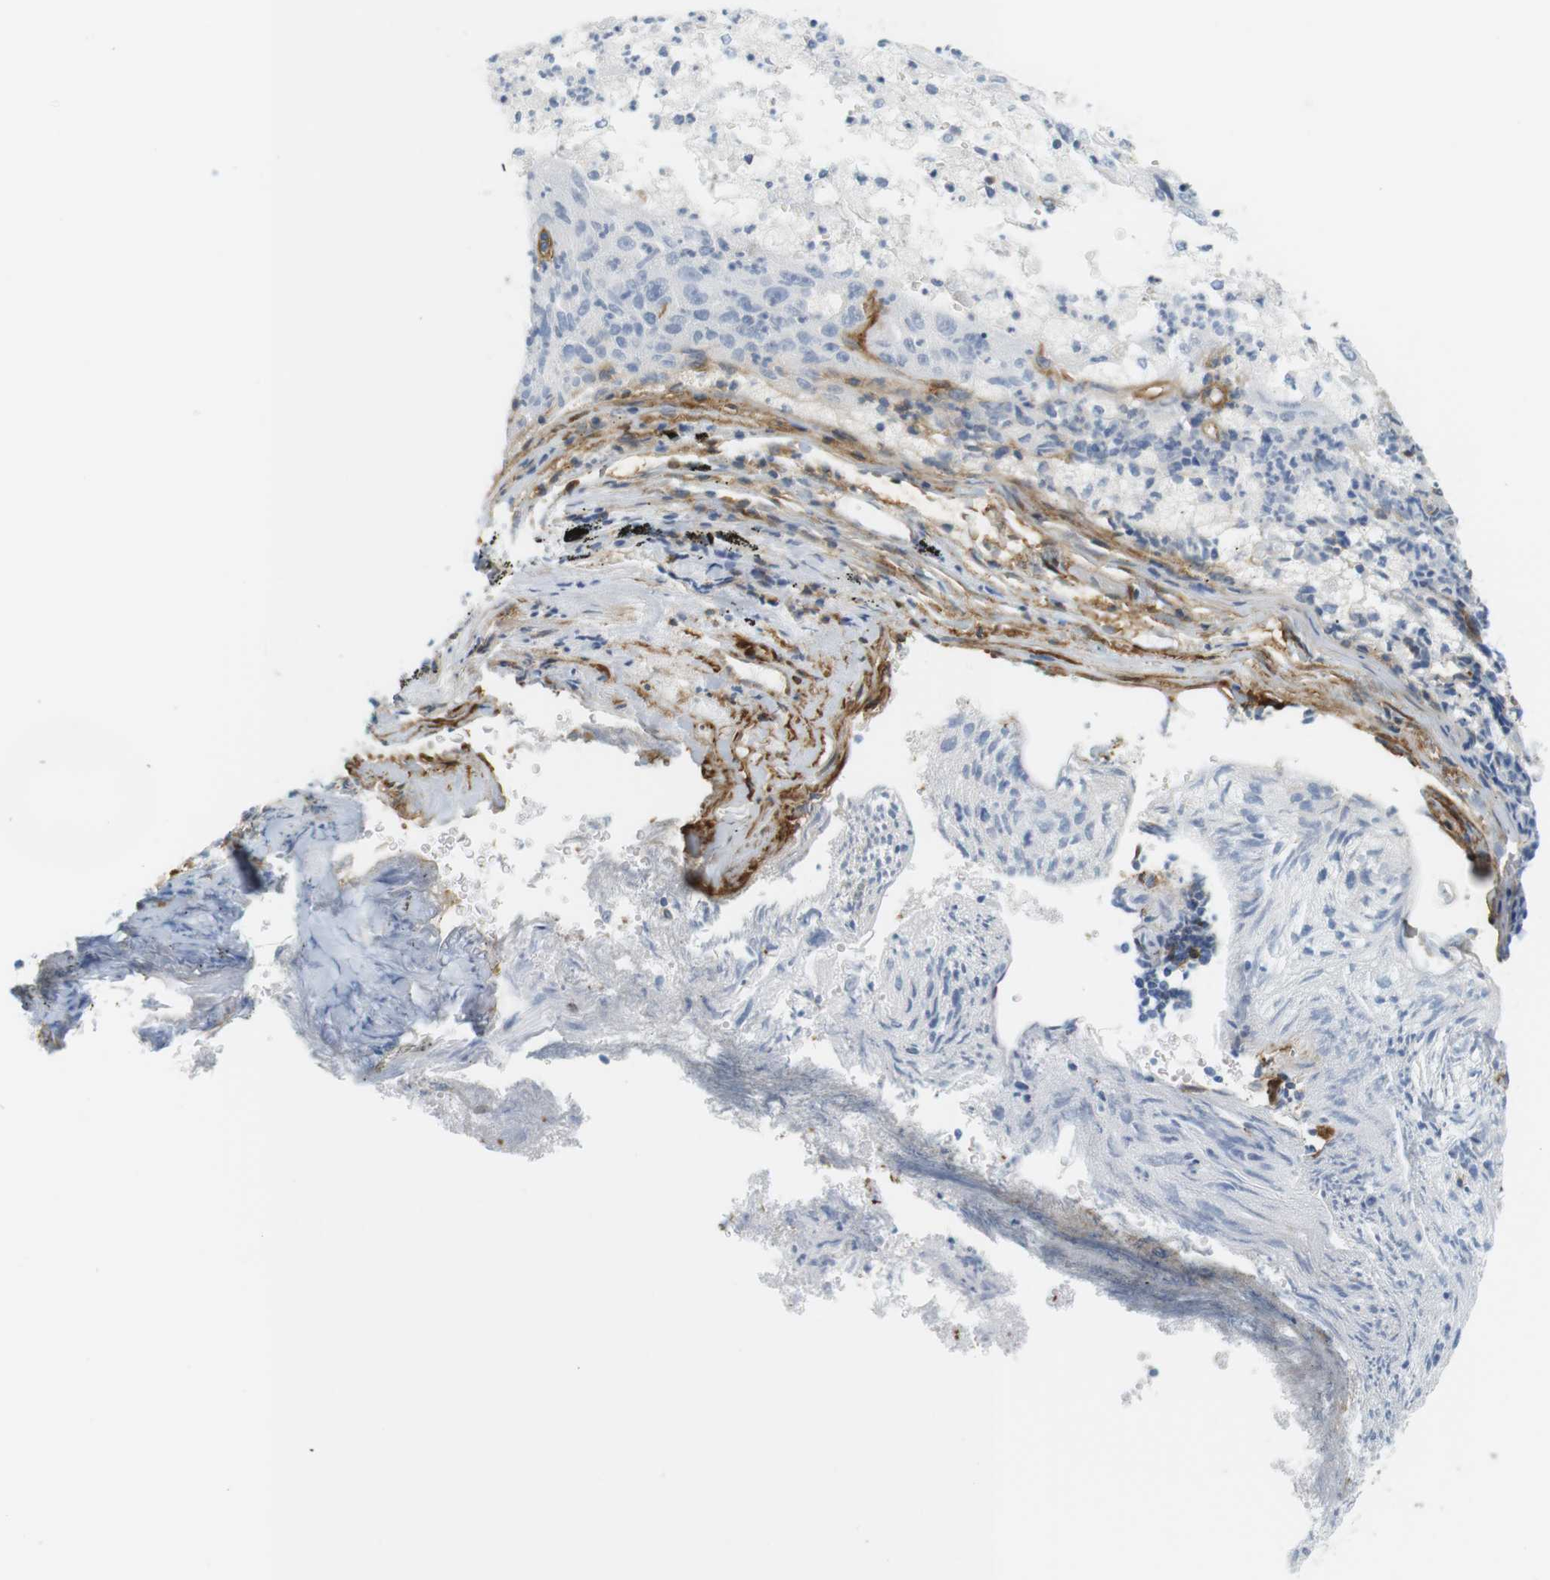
{"staining": {"intensity": "negative", "quantity": "none", "location": "none"}, "tissue": "lung cancer", "cell_type": "Tumor cells", "image_type": "cancer", "snomed": [{"axis": "morphology", "description": "Inflammation, NOS"}, {"axis": "morphology", "description": "Squamous cell carcinoma, NOS"}, {"axis": "topography", "description": "Lymph node"}, {"axis": "topography", "description": "Soft tissue"}, {"axis": "topography", "description": "Lung"}], "caption": "Human squamous cell carcinoma (lung) stained for a protein using immunohistochemistry exhibits no positivity in tumor cells.", "gene": "F2R", "patient": {"sex": "male", "age": 66}}